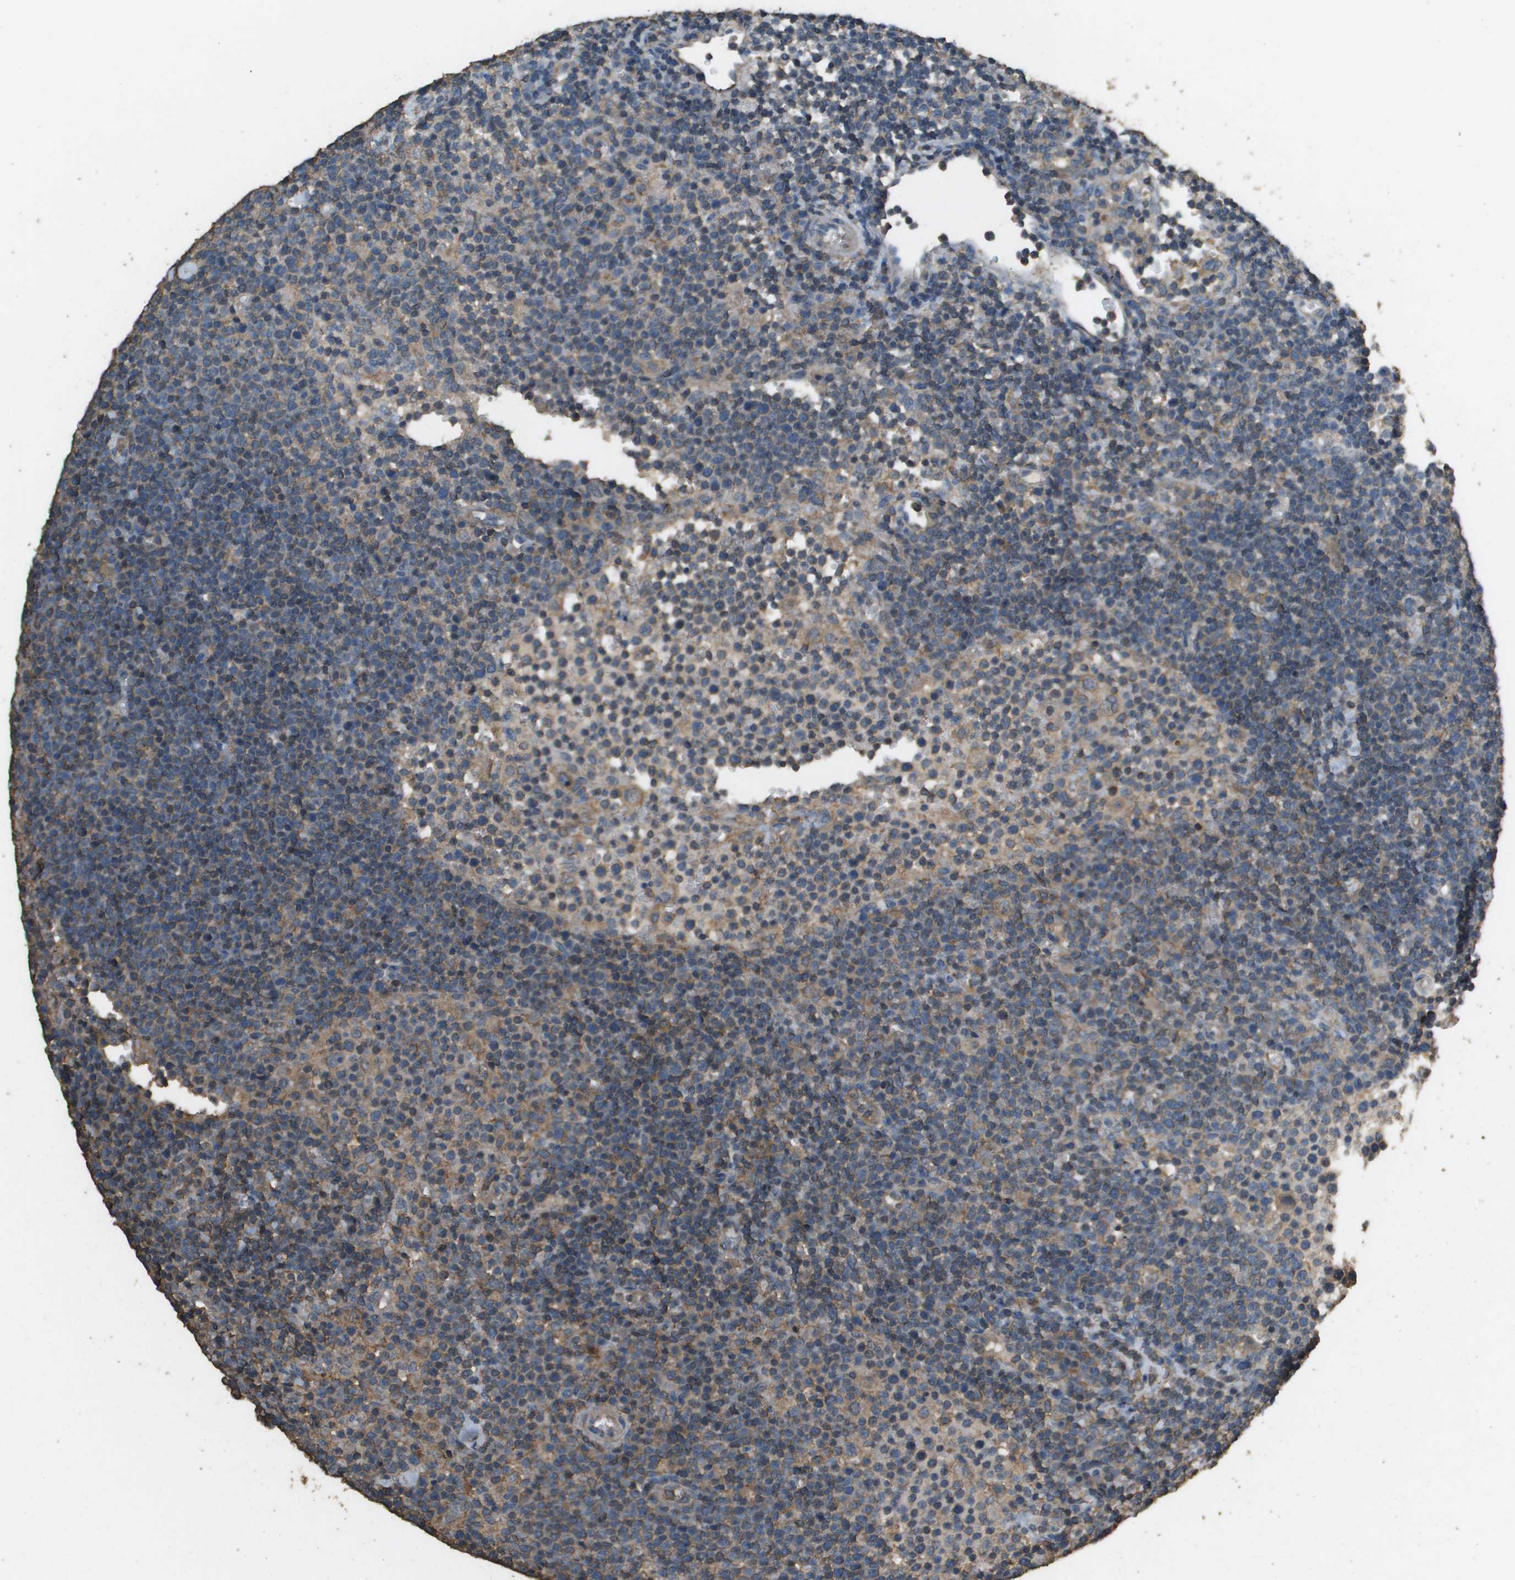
{"staining": {"intensity": "weak", "quantity": "<25%", "location": "cytoplasmic/membranous"}, "tissue": "lymphoma", "cell_type": "Tumor cells", "image_type": "cancer", "snomed": [{"axis": "morphology", "description": "Malignant lymphoma, non-Hodgkin's type, High grade"}, {"axis": "topography", "description": "Lymph node"}], "caption": "Human lymphoma stained for a protein using immunohistochemistry (IHC) exhibits no expression in tumor cells.", "gene": "MS4A7", "patient": {"sex": "male", "age": 61}}